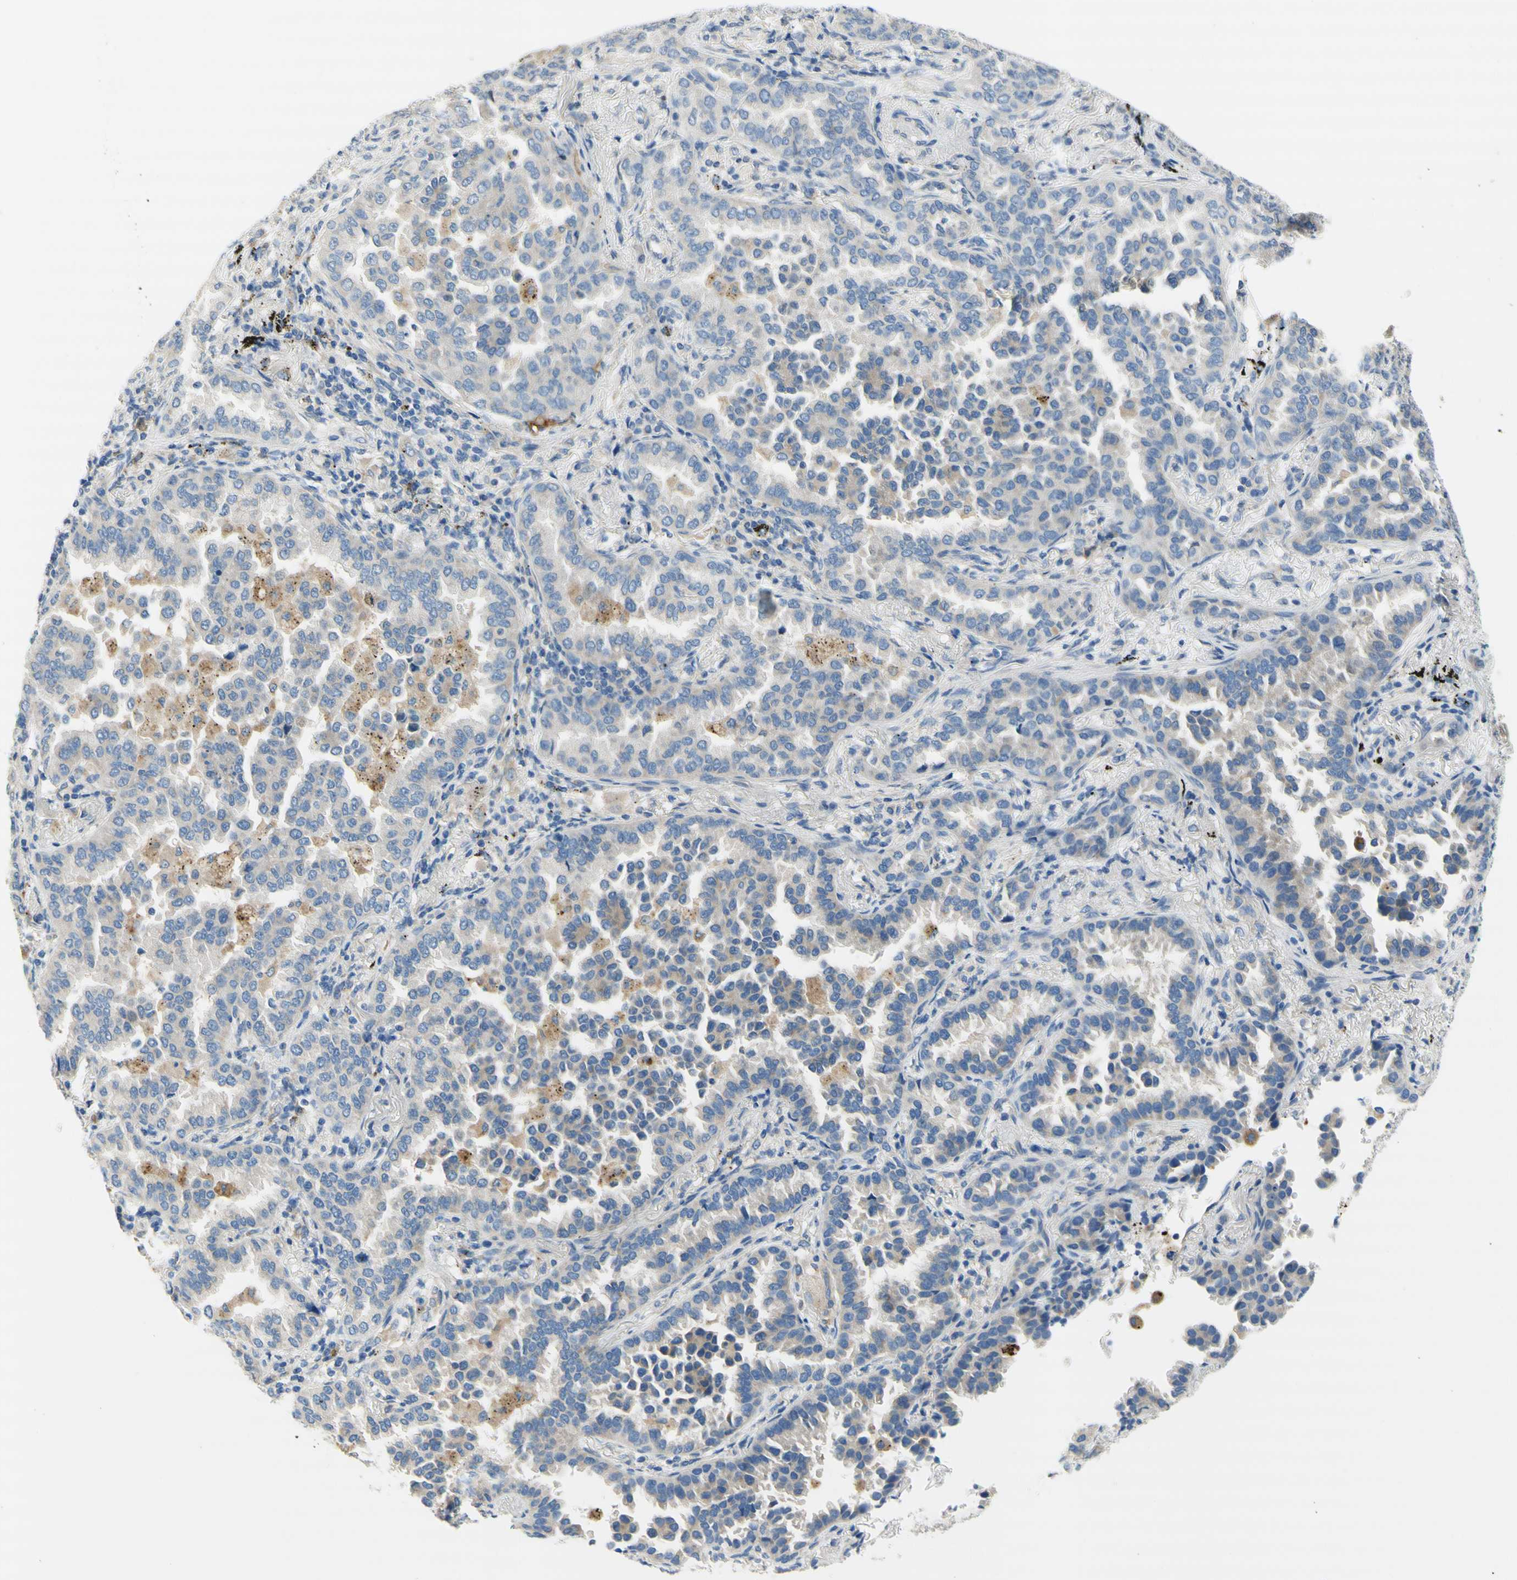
{"staining": {"intensity": "weak", "quantity": ">75%", "location": "cytoplasmic/membranous"}, "tissue": "lung cancer", "cell_type": "Tumor cells", "image_type": "cancer", "snomed": [{"axis": "morphology", "description": "Normal tissue, NOS"}, {"axis": "morphology", "description": "Adenocarcinoma, NOS"}, {"axis": "topography", "description": "Lung"}], "caption": "There is low levels of weak cytoplasmic/membranous expression in tumor cells of lung cancer (adenocarcinoma), as demonstrated by immunohistochemical staining (brown color).", "gene": "F3", "patient": {"sex": "male", "age": 59}}